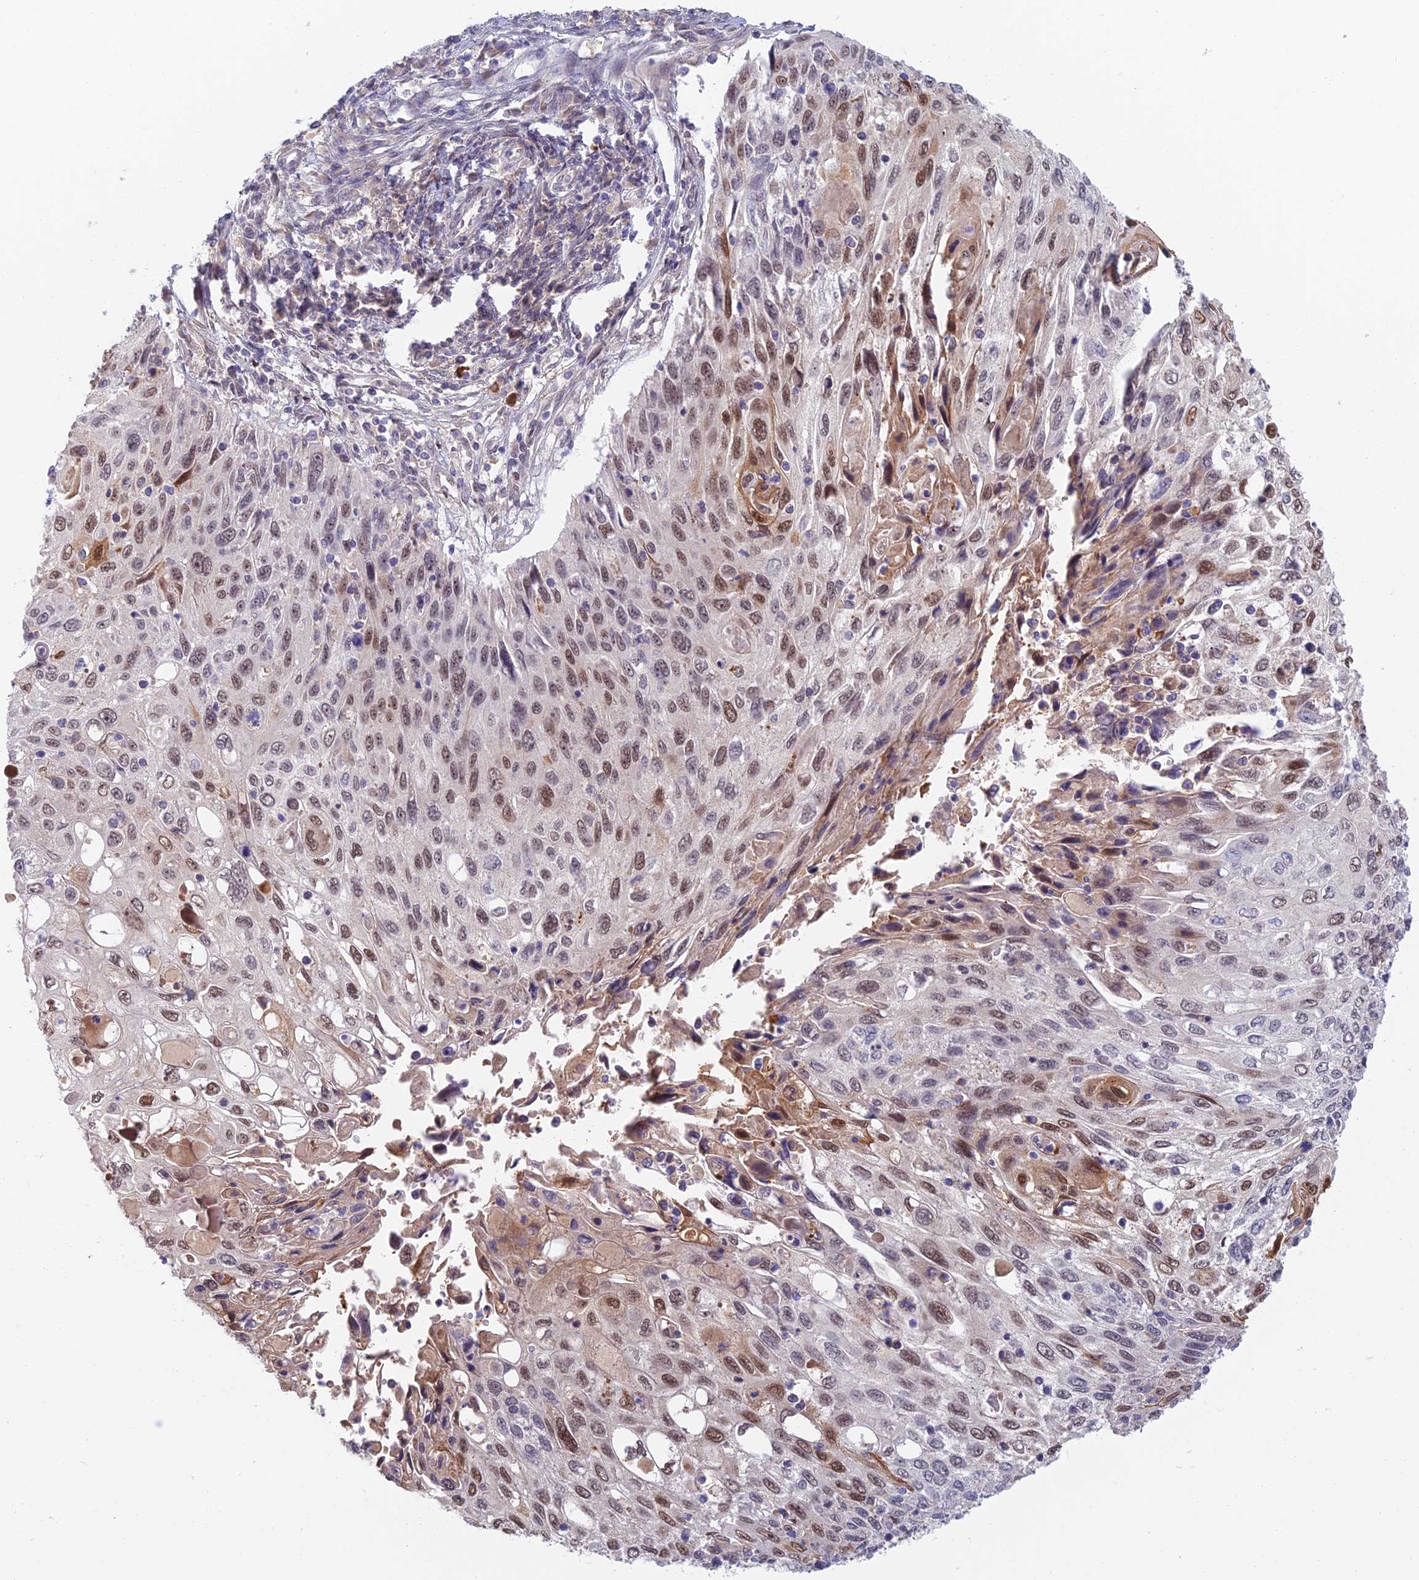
{"staining": {"intensity": "moderate", "quantity": "25%-75%", "location": "nuclear"}, "tissue": "cervical cancer", "cell_type": "Tumor cells", "image_type": "cancer", "snomed": [{"axis": "morphology", "description": "Squamous cell carcinoma, NOS"}, {"axis": "topography", "description": "Cervix"}], "caption": "Squamous cell carcinoma (cervical) was stained to show a protein in brown. There is medium levels of moderate nuclear staining in approximately 25%-75% of tumor cells.", "gene": "ZUP1", "patient": {"sex": "female", "age": 70}}